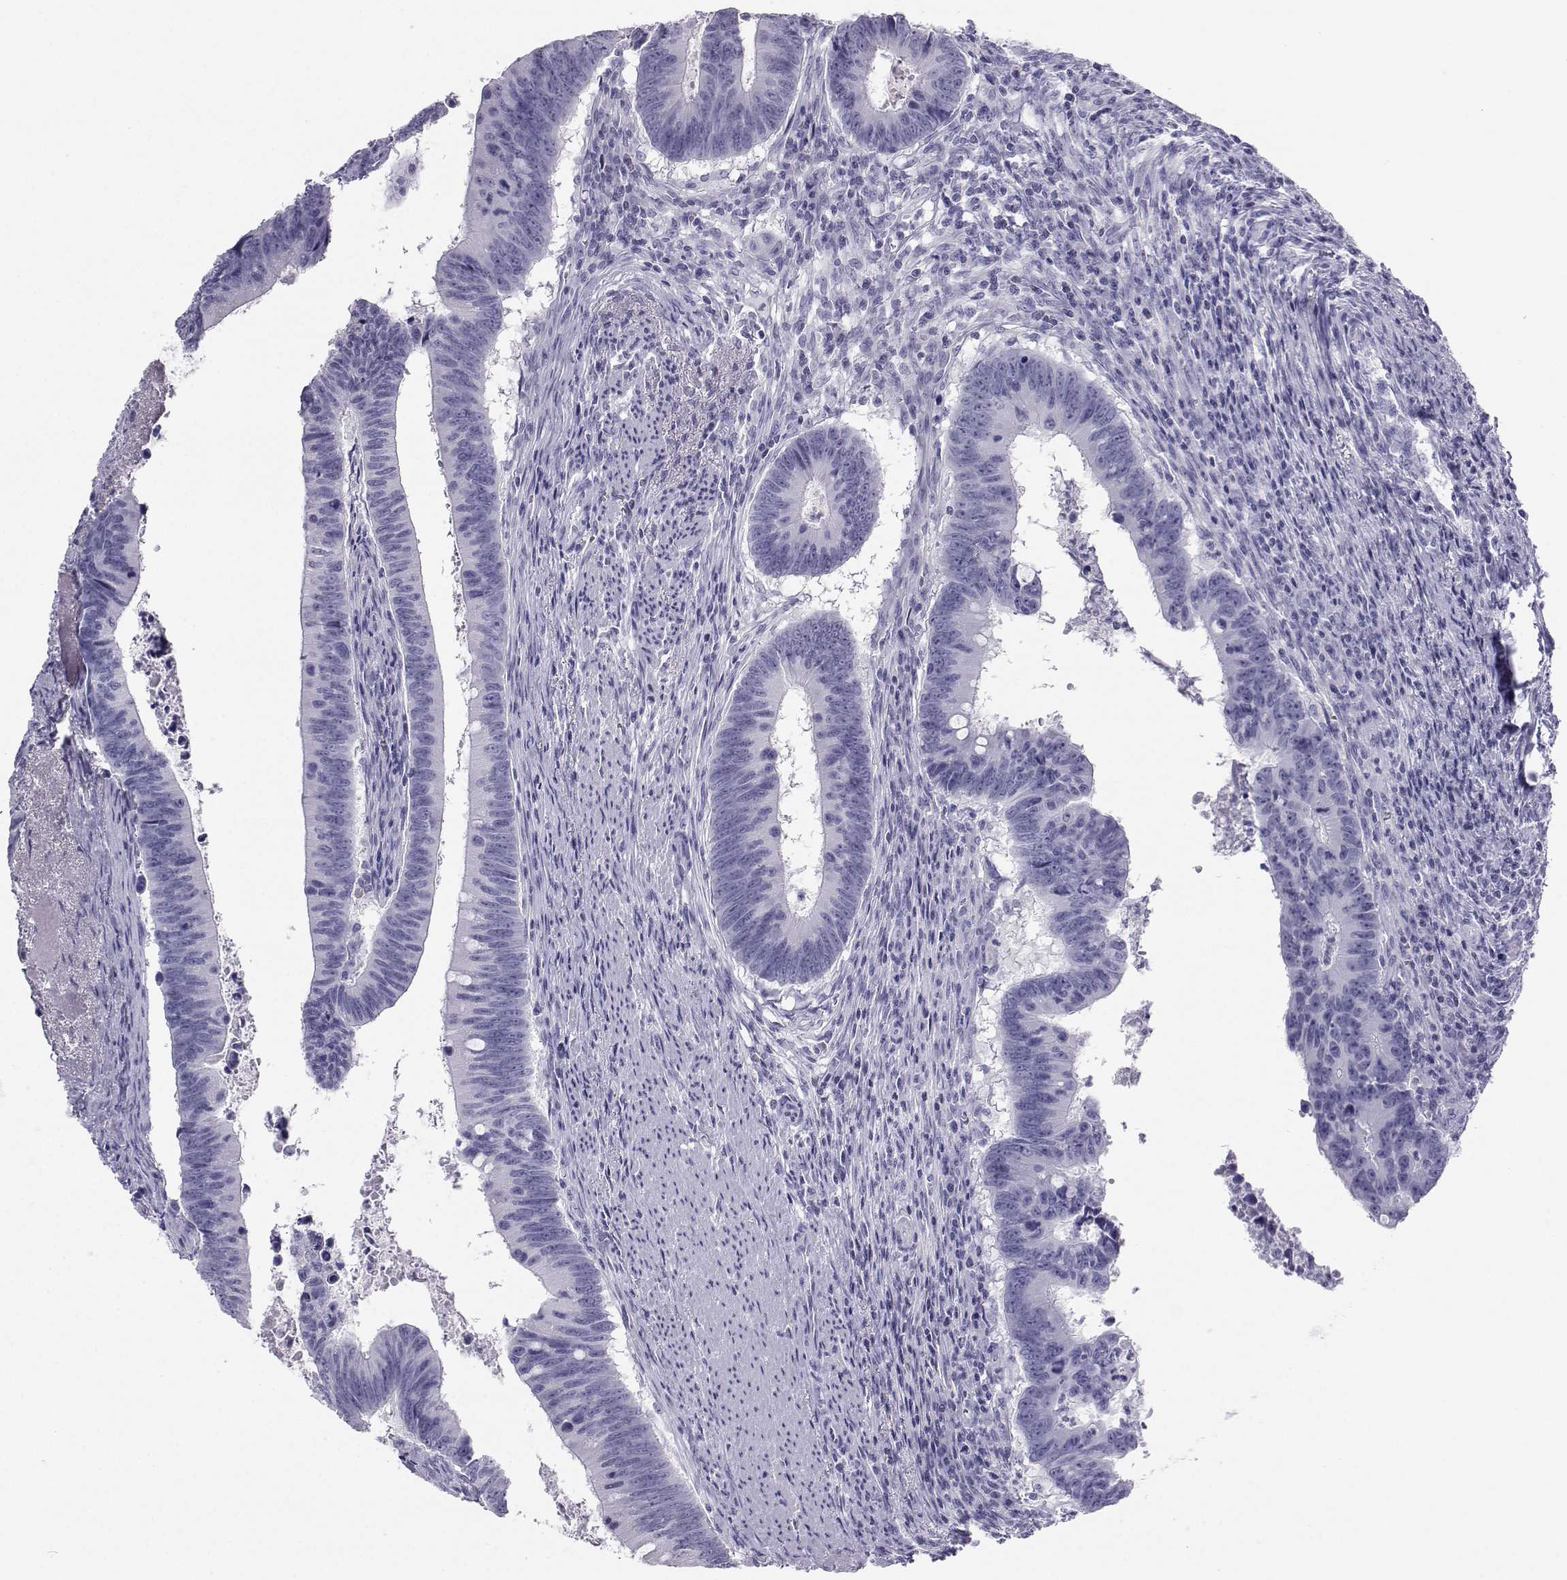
{"staining": {"intensity": "negative", "quantity": "none", "location": "none"}, "tissue": "colorectal cancer", "cell_type": "Tumor cells", "image_type": "cancer", "snomed": [{"axis": "morphology", "description": "Adenocarcinoma, NOS"}, {"axis": "topography", "description": "Colon"}], "caption": "An image of colorectal cancer (adenocarcinoma) stained for a protein exhibits no brown staining in tumor cells.", "gene": "SST", "patient": {"sex": "female", "age": 87}}